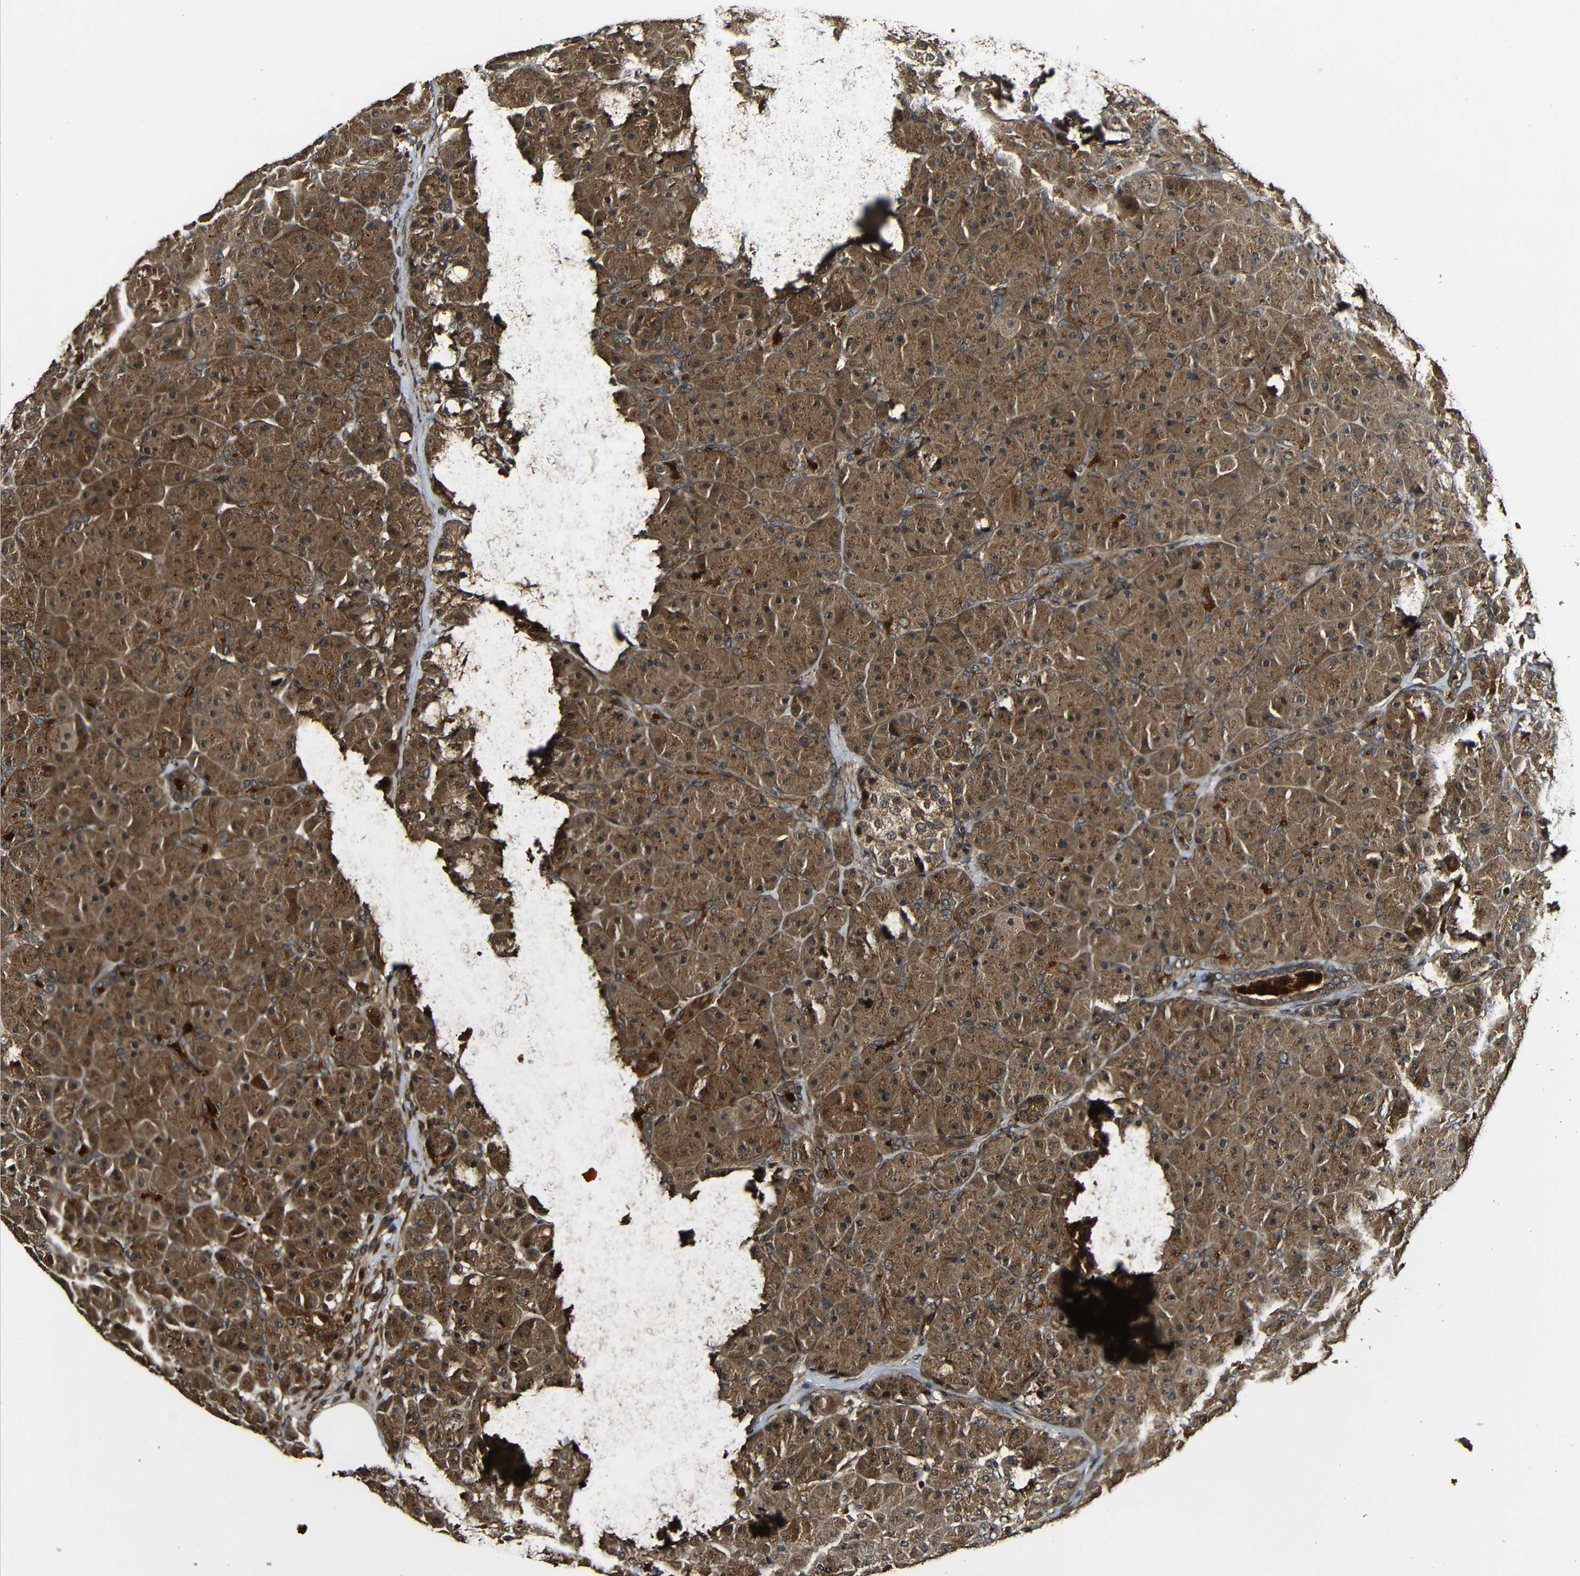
{"staining": {"intensity": "strong", "quantity": ">75%", "location": "cytoplasmic/membranous"}, "tissue": "pancreas", "cell_type": "Exocrine glandular cells", "image_type": "normal", "snomed": [{"axis": "morphology", "description": "Normal tissue, NOS"}, {"axis": "topography", "description": "Pancreas"}], "caption": "Immunohistochemical staining of benign pancreas exhibits >75% levels of strong cytoplasmic/membranous protein expression in approximately >75% of exocrine glandular cells.", "gene": "CASP8", "patient": {"sex": "male", "age": 66}}